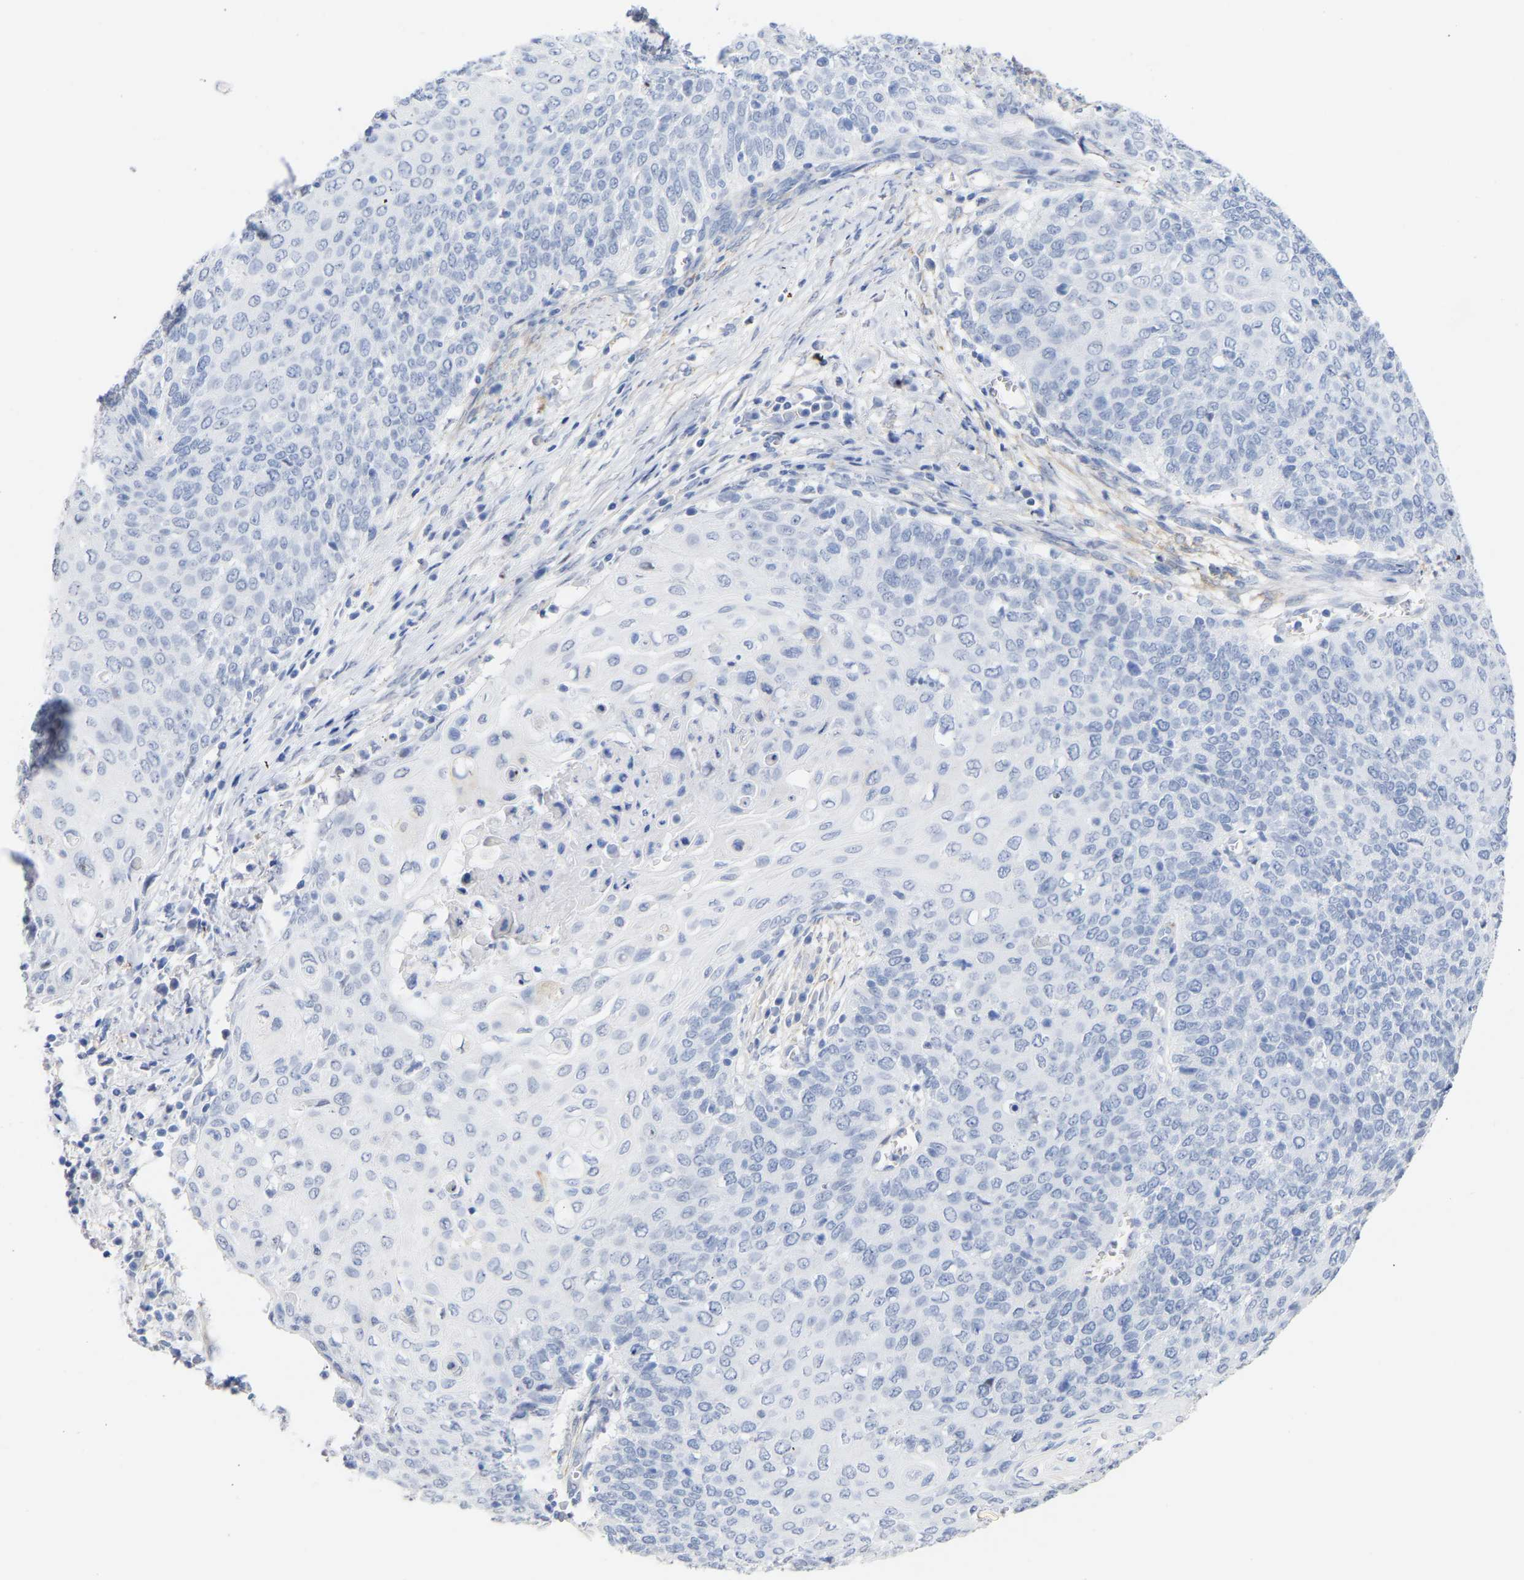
{"staining": {"intensity": "negative", "quantity": "none", "location": "none"}, "tissue": "cervical cancer", "cell_type": "Tumor cells", "image_type": "cancer", "snomed": [{"axis": "morphology", "description": "Squamous cell carcinoma, NOS"}, {"axis": "topography", "description": "Cervix"}], "caption": "An immunohistochemistry image of cervical cancer (squamous cell carcinoma) is shown. There is no staining in tumor cells of cervical cancer (squamous cell carcinoma). (Stains: DAB immunohistochemistry (IHC) with hematoxylin counter stain, Microscopy: brightfield microscopy at high magnification).", "gene": "AMPH", "patient": {"sex": "female", "age": 39}}